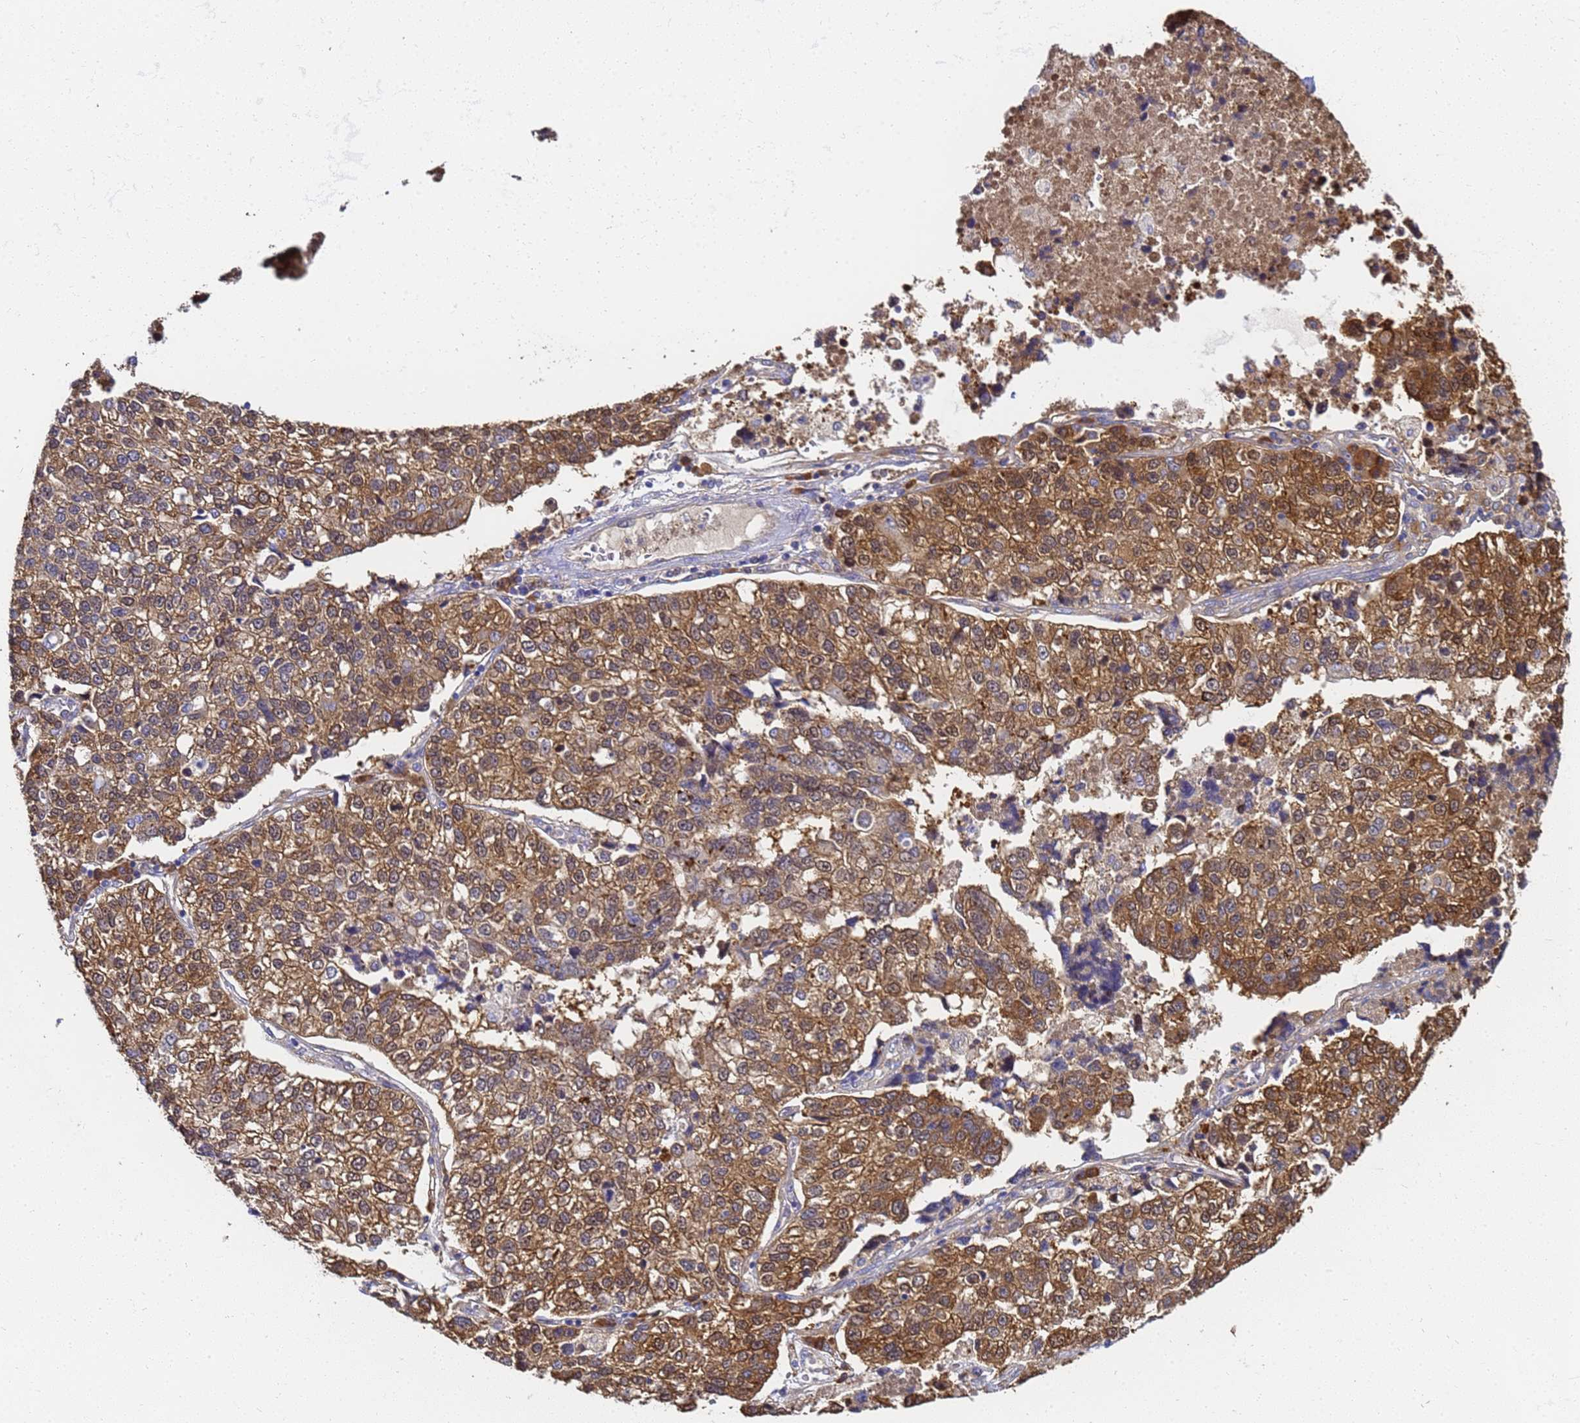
{"staining": {"intensity": "moderate", "quantity": ">75%", "location": "cytoplasmic/membranous"}, "tissue": "lung cancer", "cell_type": "Tumor cells", "image_type": "cancer", "snomed": [{"axis": "morphology", "description": "Adenocarcinoma, NOS"}, {"axis": "topography", "description": "Lung"}], "caption": "Lung cancer tissue reveals moderate cytoplasmic/membranous staining in about >75% of tumor cells, visualized by immunohistochemistry. The protein is shown in brown color, while the nuclei are stained blue.", "gene": "NME1-NME2", "patient": {"sex": "male", "age": 49}}